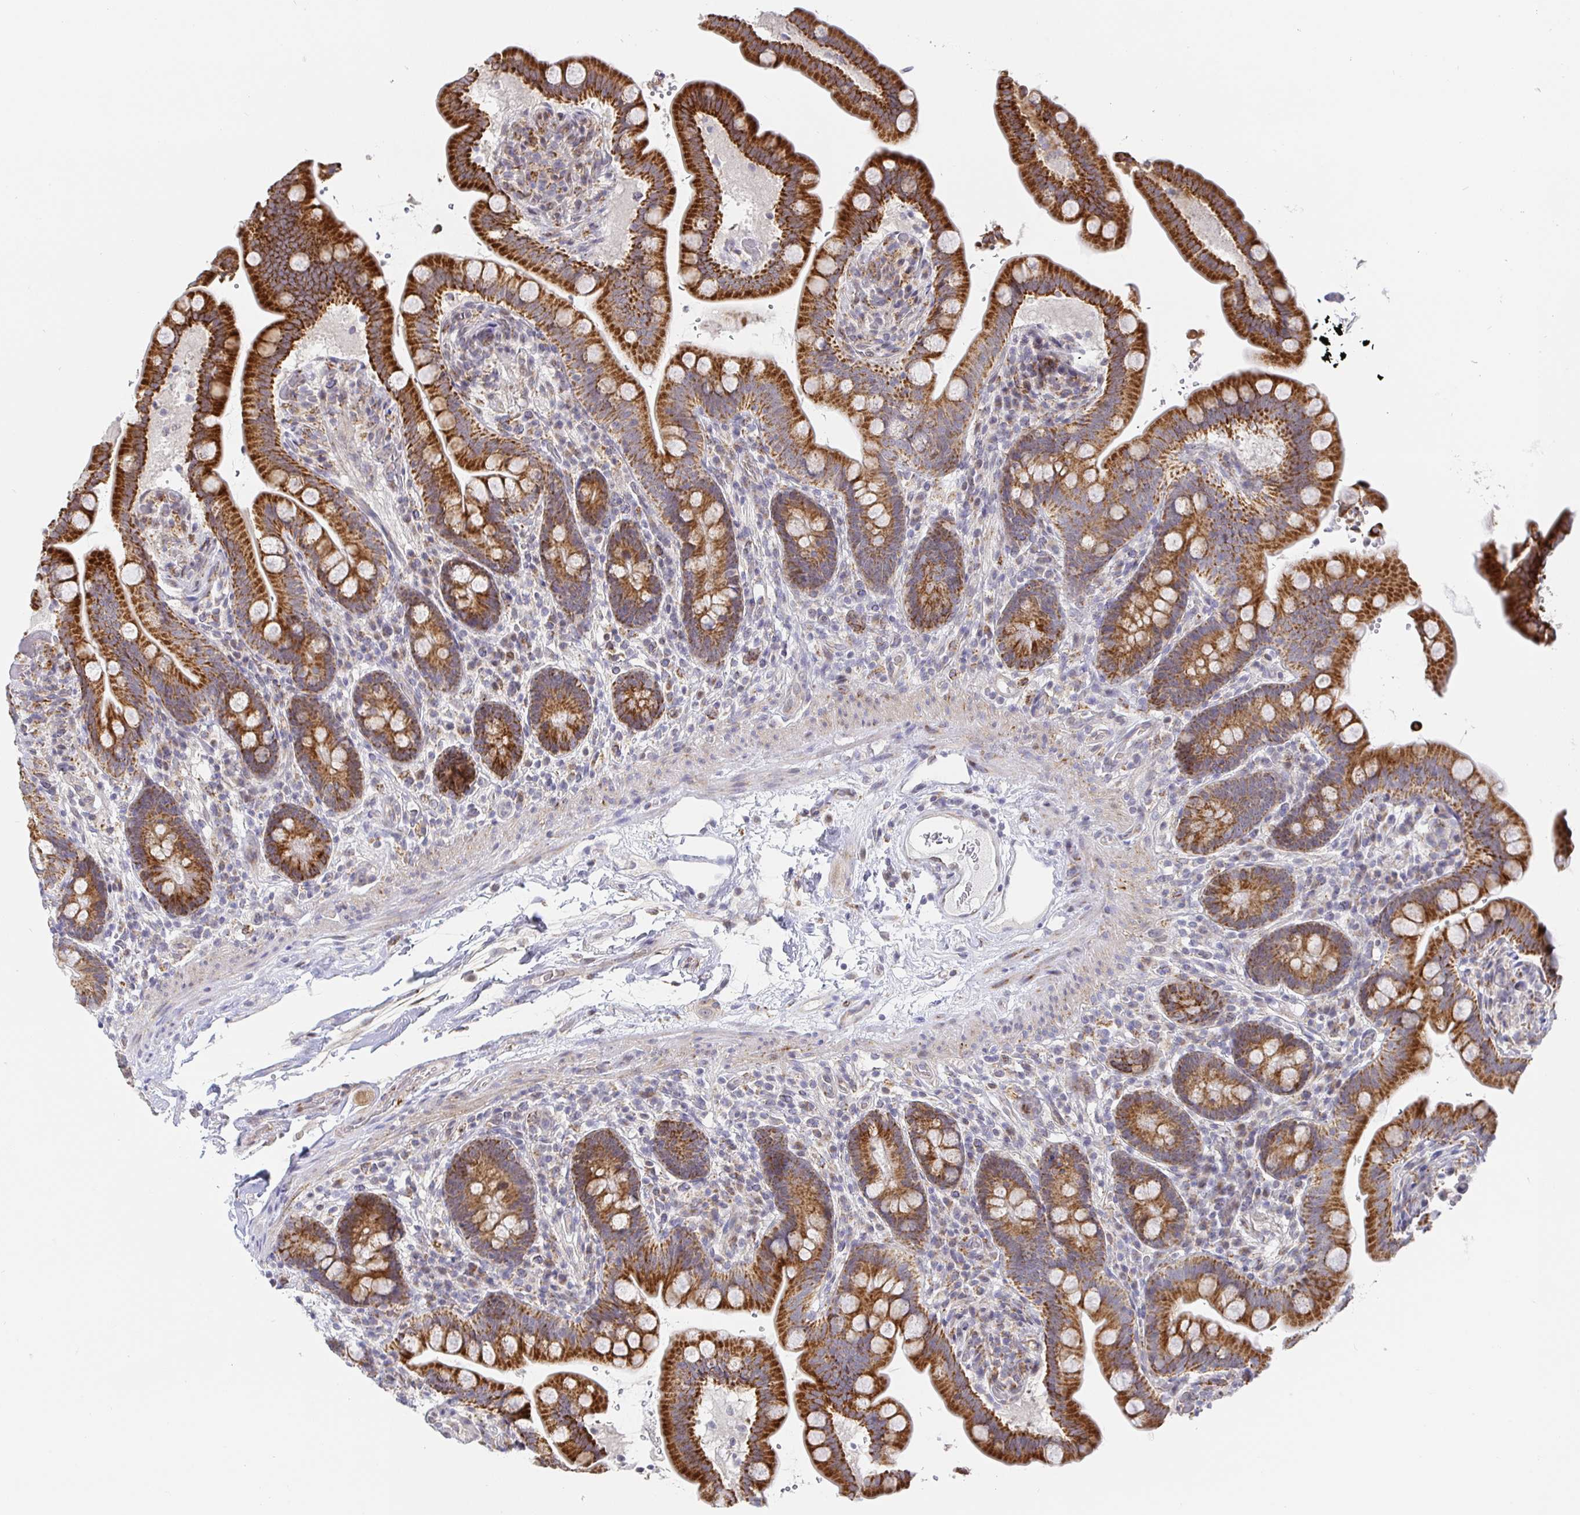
{"staining": {"intensity": "negative", "quantity": "none", "location": "none"}, "tissue": "colon", "cell_type": "Endothelial cells", "image_type": "normal", "snomed": [{"axis": "morphology", "description": "Normal tissue, NOS"}, {"axis": "topography", "description": "Smooth muscle"}, {"axis": "topography", "description": "Colon"}], "caption": "Immunohistochemistry (IHC) photomicrograph of normal colon stained for a protein (brown), which demonstrates no expression in endothelial cells.", "gene": "CIT", "patient": {"sex": "male", "age": 73}}